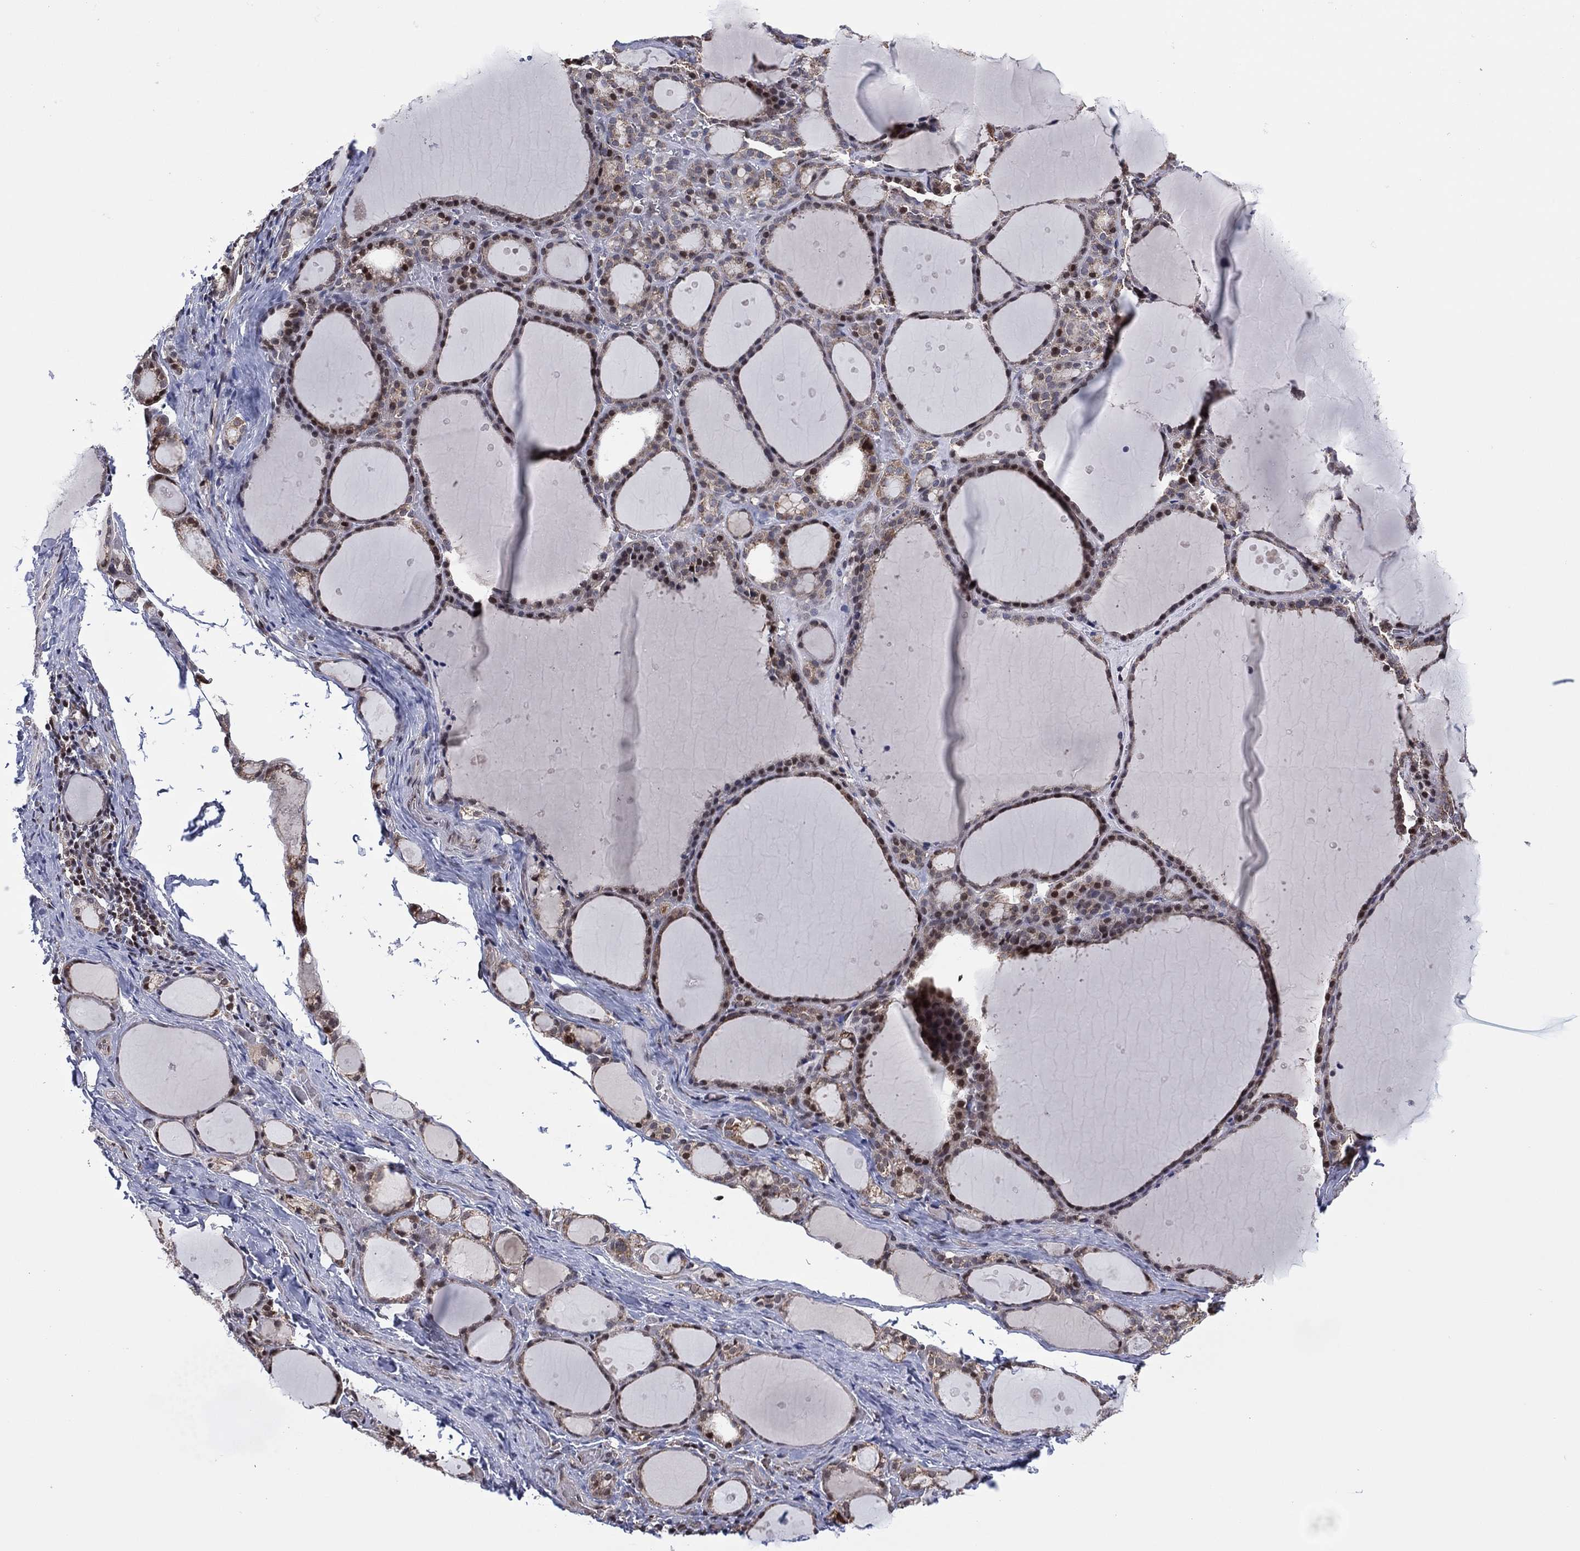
{"staining": {"intensity": "moderate", "quantity": "<25%", "location": "nuclear"}, "tissue": "thyroid gland", "cell_type": "Glandular cells", "image_type": "normal", "snomed": [{"axis": "morphology", "description": "Normal tissue, NOS"}, {"axis": "topography", "description": "Thyroid gland"}], "caption": "About <25% of glandular cells in unremarkable thyroid gland demonstrate moderate nuclear protein positivity as visualized by brown immunohistochemical staining.", "gene": "PIDD1", "patient": {"sex": "male", "age": 68}}